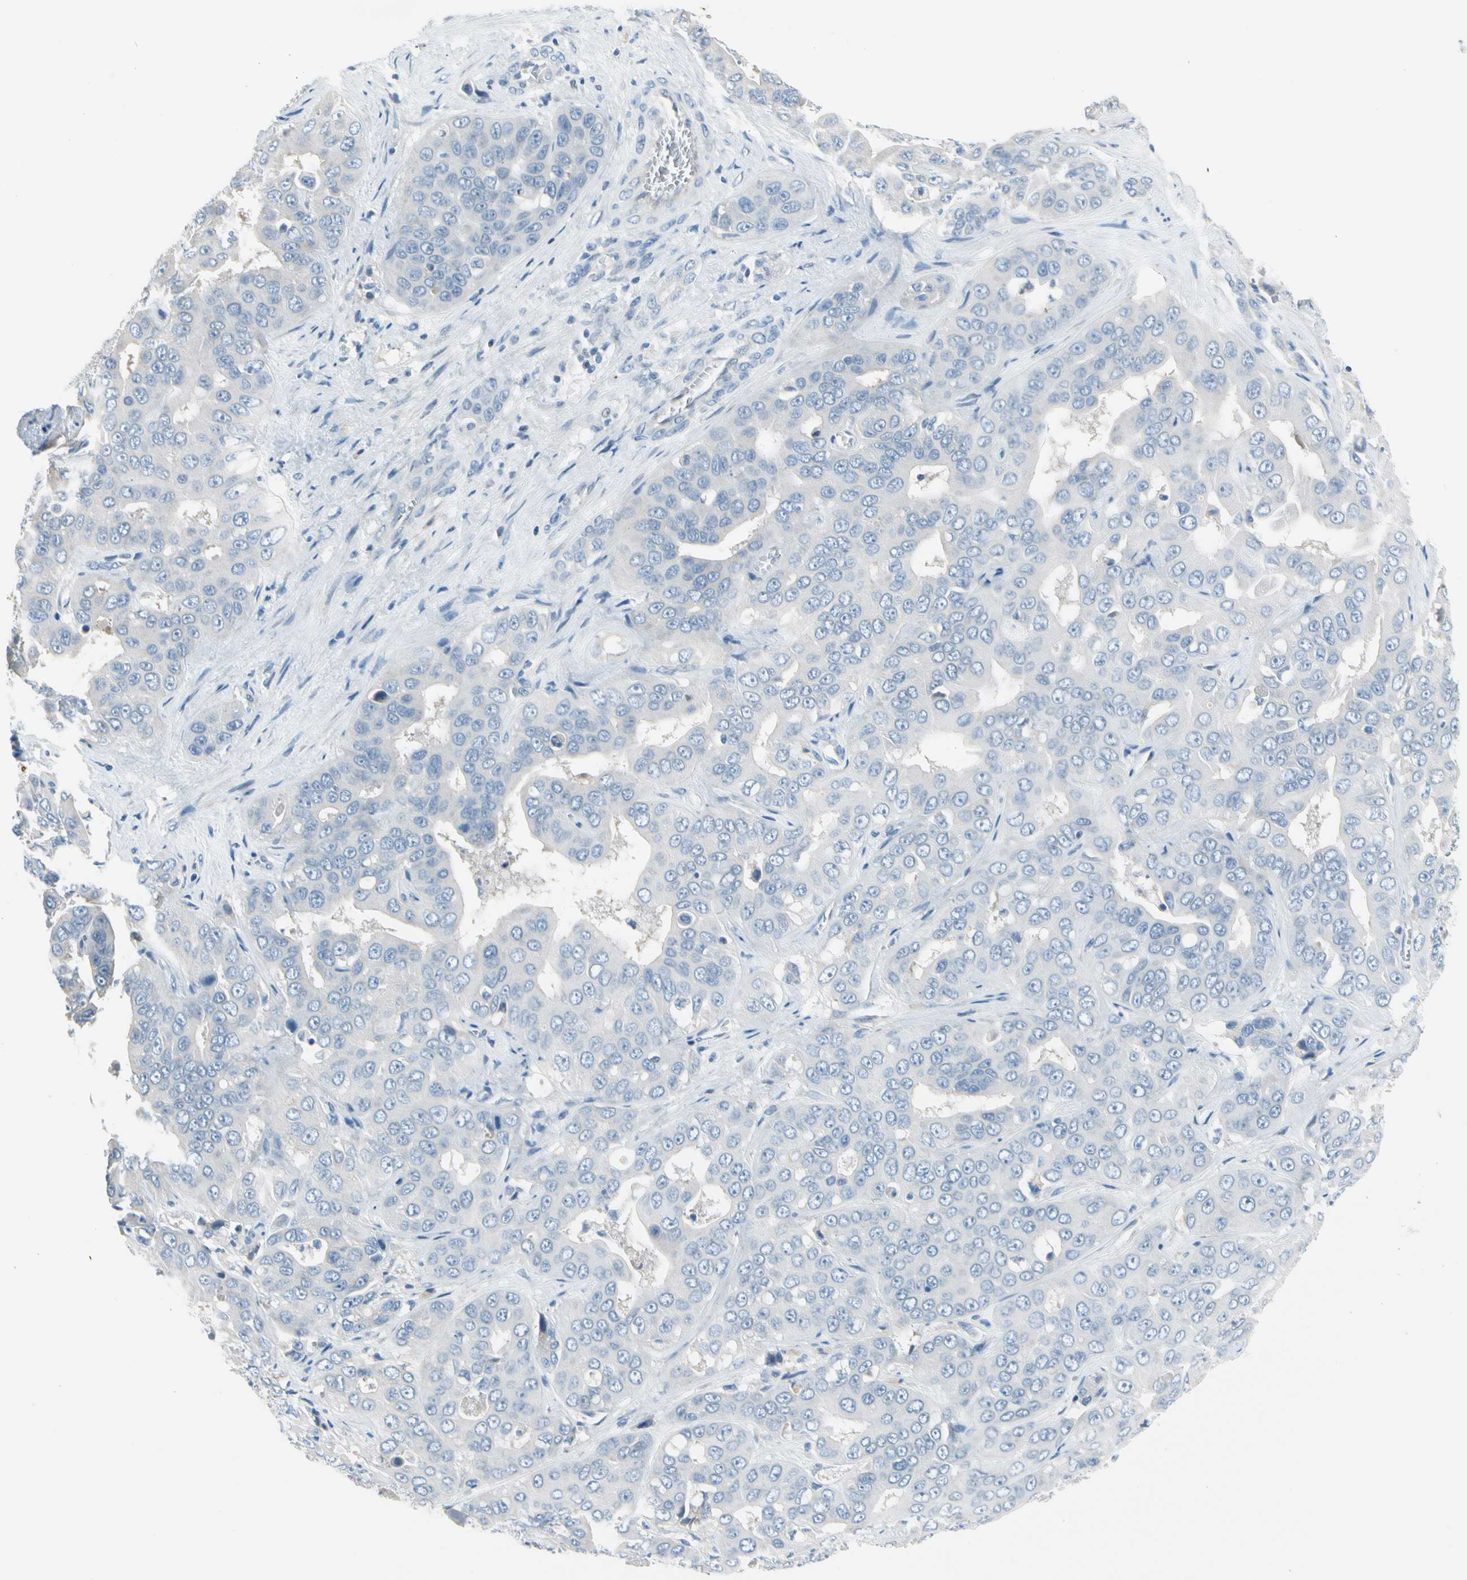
{"staining": {"intensity": "negative", "quantity": "none", "location": "none"}, "tissue": "liver cancer", "cell_type": "Tumor cells", "image_type": "cancer", "snomed": [{"axis": "morphology", "description": "Cholangiocarcinoma"}, {"axis": "topography", "description": "Liver"}], "caption": "Tumor cells show no significant protein positivity in cholangiocarcinoma (liver). (DAB immunohistochemistry with hematoxylin counter stain).", "gene": "STK40", "patient": {"sex": "female", "age": 52}}